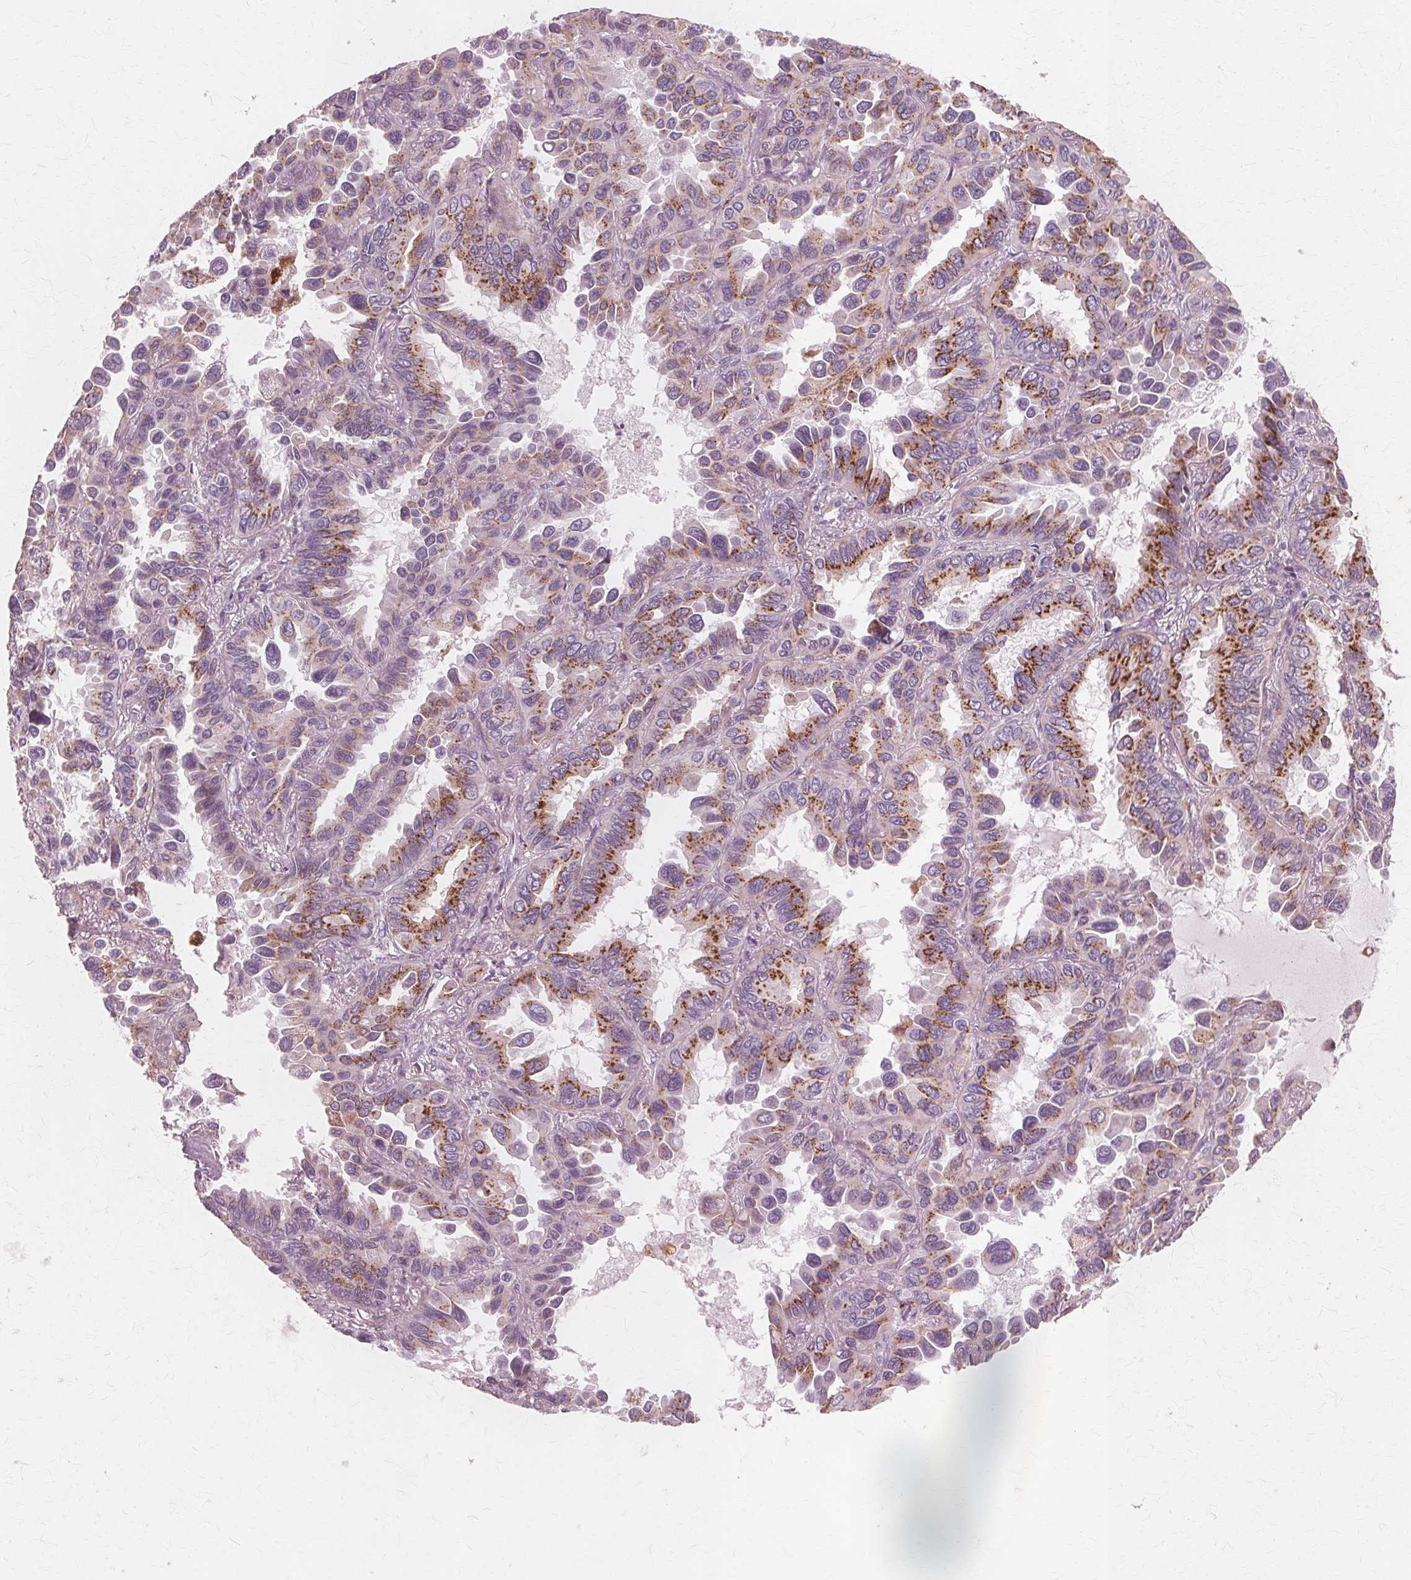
{"staining": {"intensity": "moderate", "quantity": "25%-75%", "location": "cytoplasmic/membranous"}, "tissue": "lung cancer", "cell_type": "Tumor cells", "image_type": "cancer", "snomed": [{"axis": "morphology", "description": "Adenocarcinoma, NOS"}, {"axis": "topography", "description": "Lung"}], "caption": "About 25%-75% of tumor cells in human adenocarcinoma (lung) demonstrate moderate cytoplasmic/membranous protein positivity as visualized by brown immunohistochemical staining.", "gene": "DNASE2", "patient": {"sex": "male", "age": 64}}